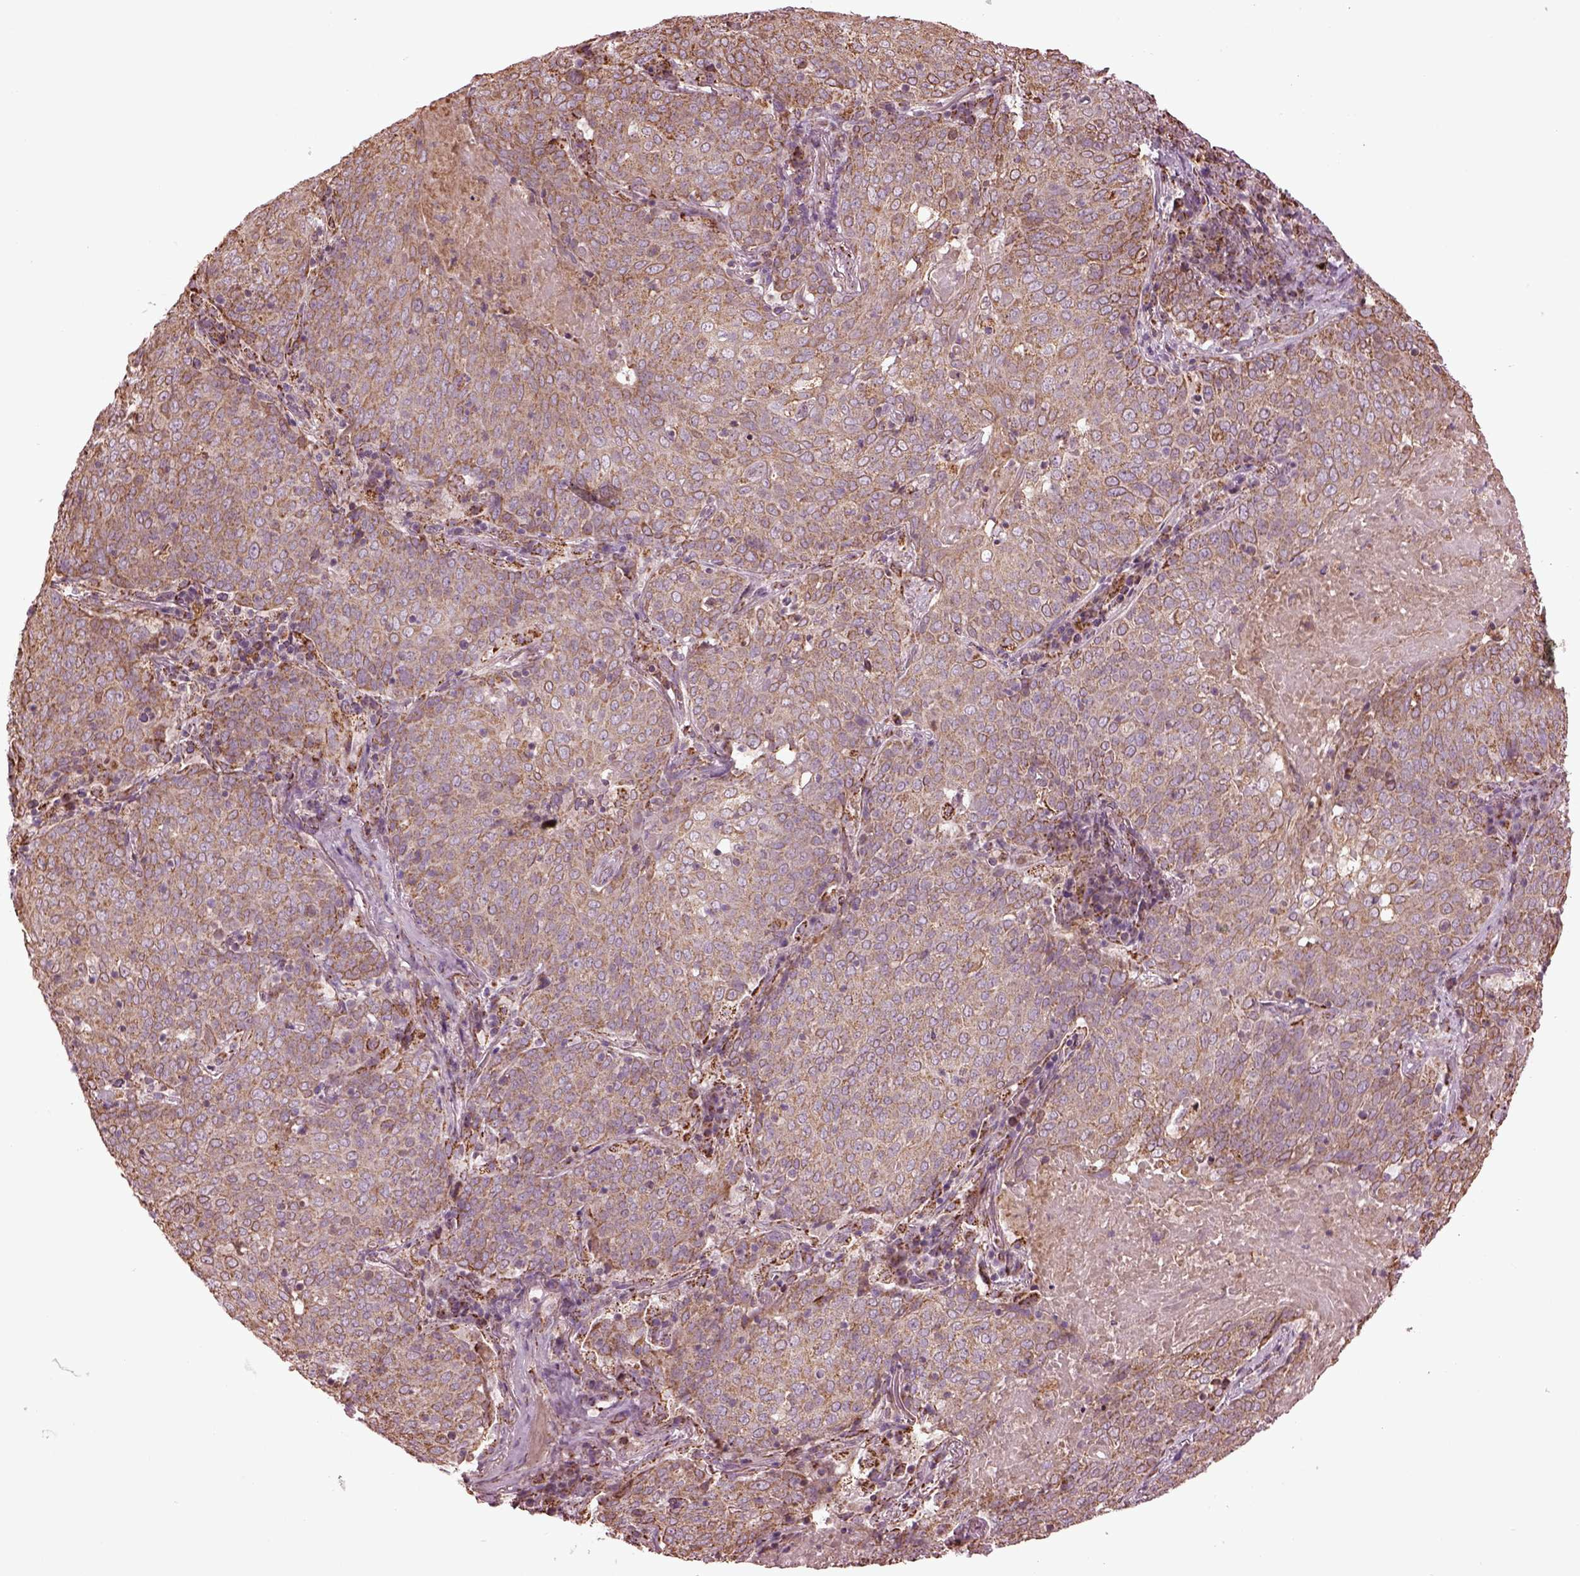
{"staining": {"intensity": "moderate", "quantity": "<25%", "location": "cytoplasmic/membranous"}, "tissue": "lung cancer", "cell_type": "Tumor cells", "image_type": "cancer", "snomed": [{"axis": "morphology", "description": "Squamous cell carcinoma, NOS"}, {"axis": "topography", "description": "Lung"}], "caption": "Immunohistochemical staining of human lung squamous cell carcinoma exhibits moderate cytoplasmic/membranous protein positivity in about <25% of tumor cells.", "gene": "TMEM254", "patient": {"sex": "male", "age": 82}}